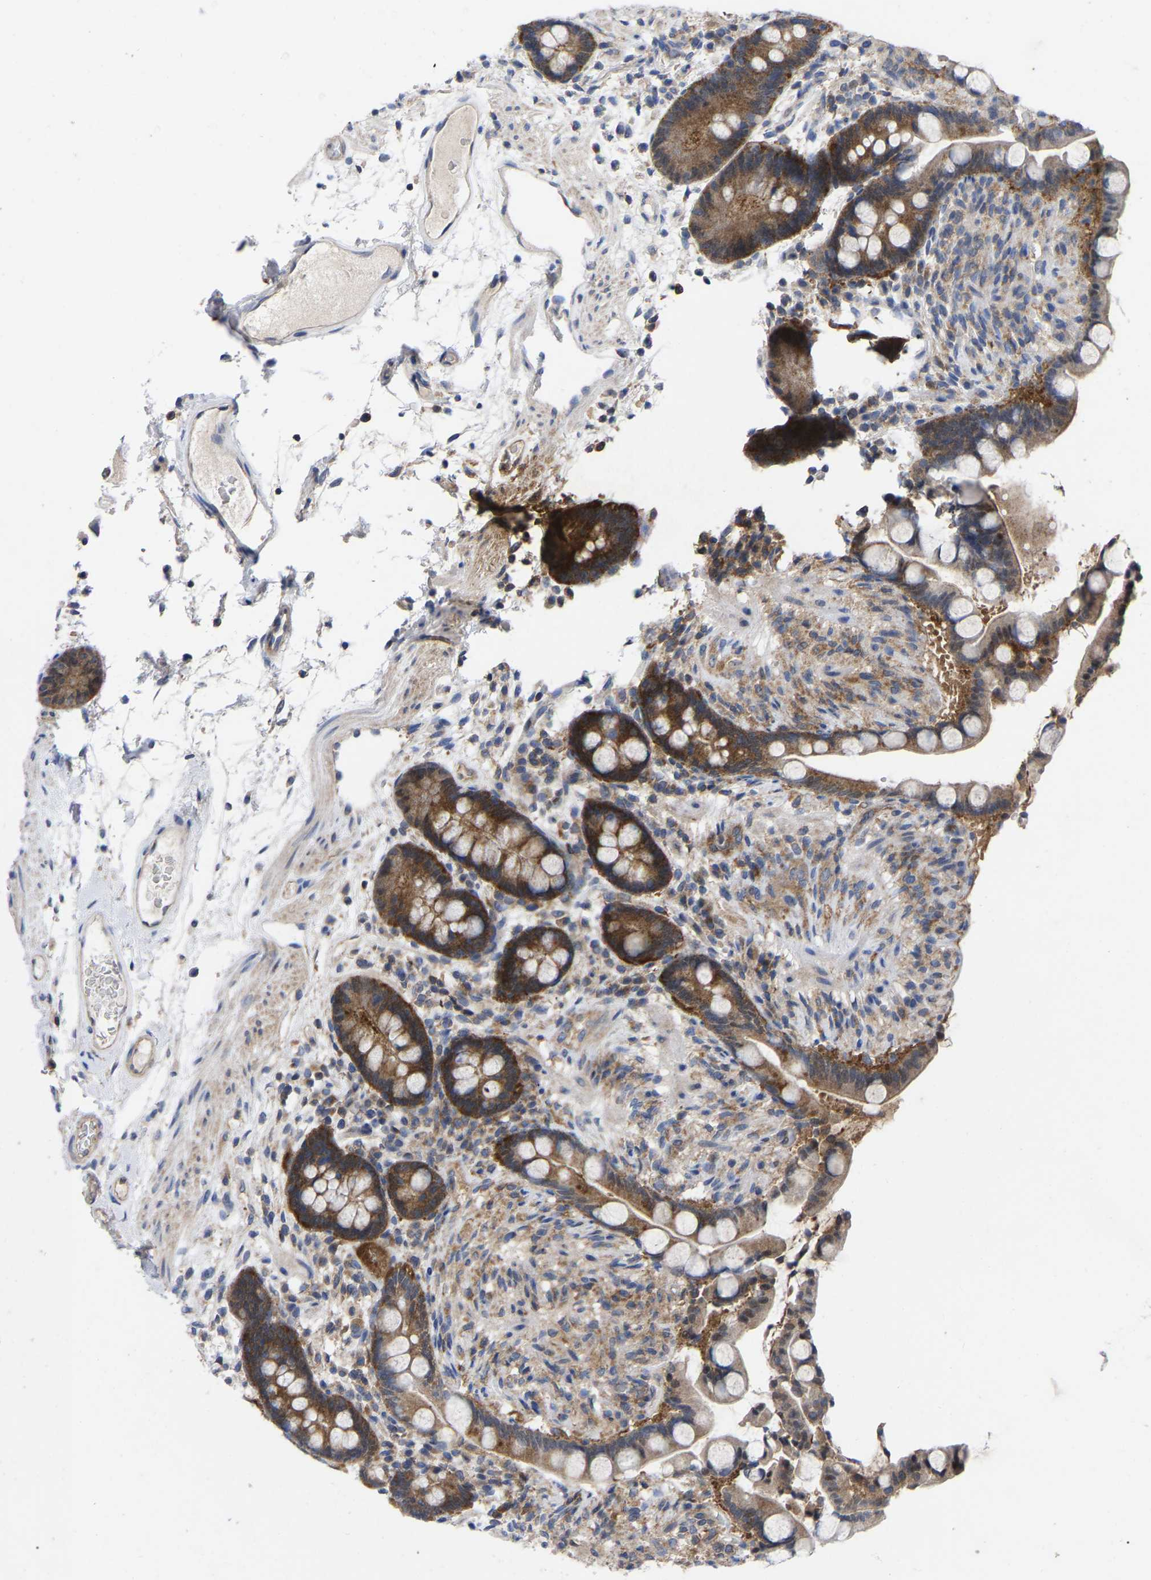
{"staining": {"intensity": "weak", "quantity": ">75%", "location": "cytoplasmic/membranous"}, "tissue": "colon", "cell_type": "Endothelial cells", "image_type": "normal", "snomed": [{"axis": "morphology", "description": "Normal tissue, NOS"}, {"axis": "topography", "description": "Colon"}], "caption": "DAB (3,3'-diaminobenzidine) immunohistochemical staining of normal human colon displays weak cytoplasmic/membranous protein staining in about >75% of endothelial cells.", "gene": "TCP1", "patient": {"sex": "male", "age": 73}}